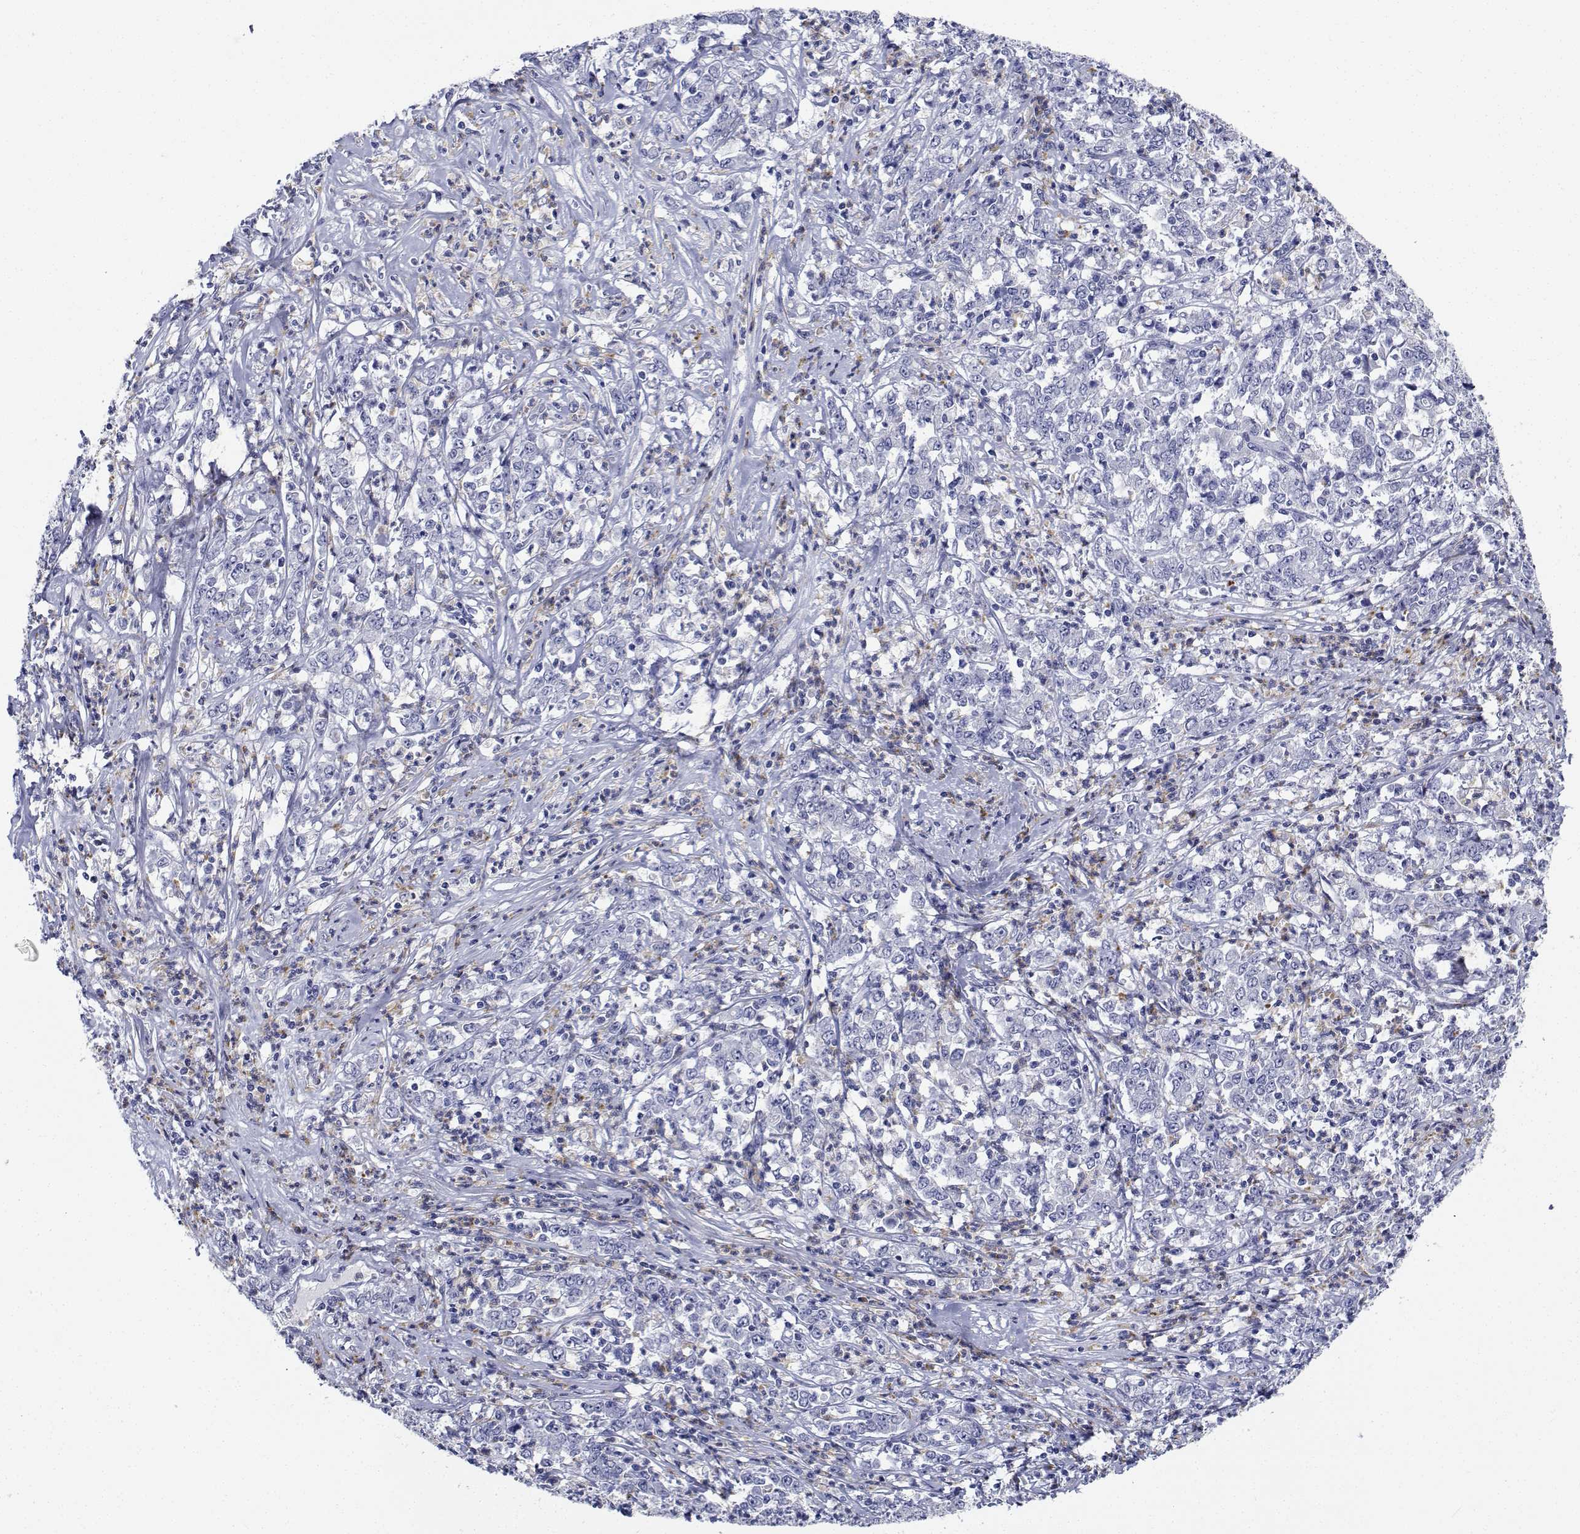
{"staining": {"intensity": "negative", "quantity": "none", "location": "none"}, "tissue": "stomach cancer", "cell_type": "Tumor cells", "image_type": "cancer", "snomed": [{"axis": "morphology", "description": "Adenocarcinoma, NOS"}, {"axis": "topography", "description": "Stomach, lower"}], "caption": "A histopathology image of human stomach adenocarcinoma is negative for staining in tumor cells.", "gene": "PLXNA4", "patient": {"sex": "female", "age": 71}}